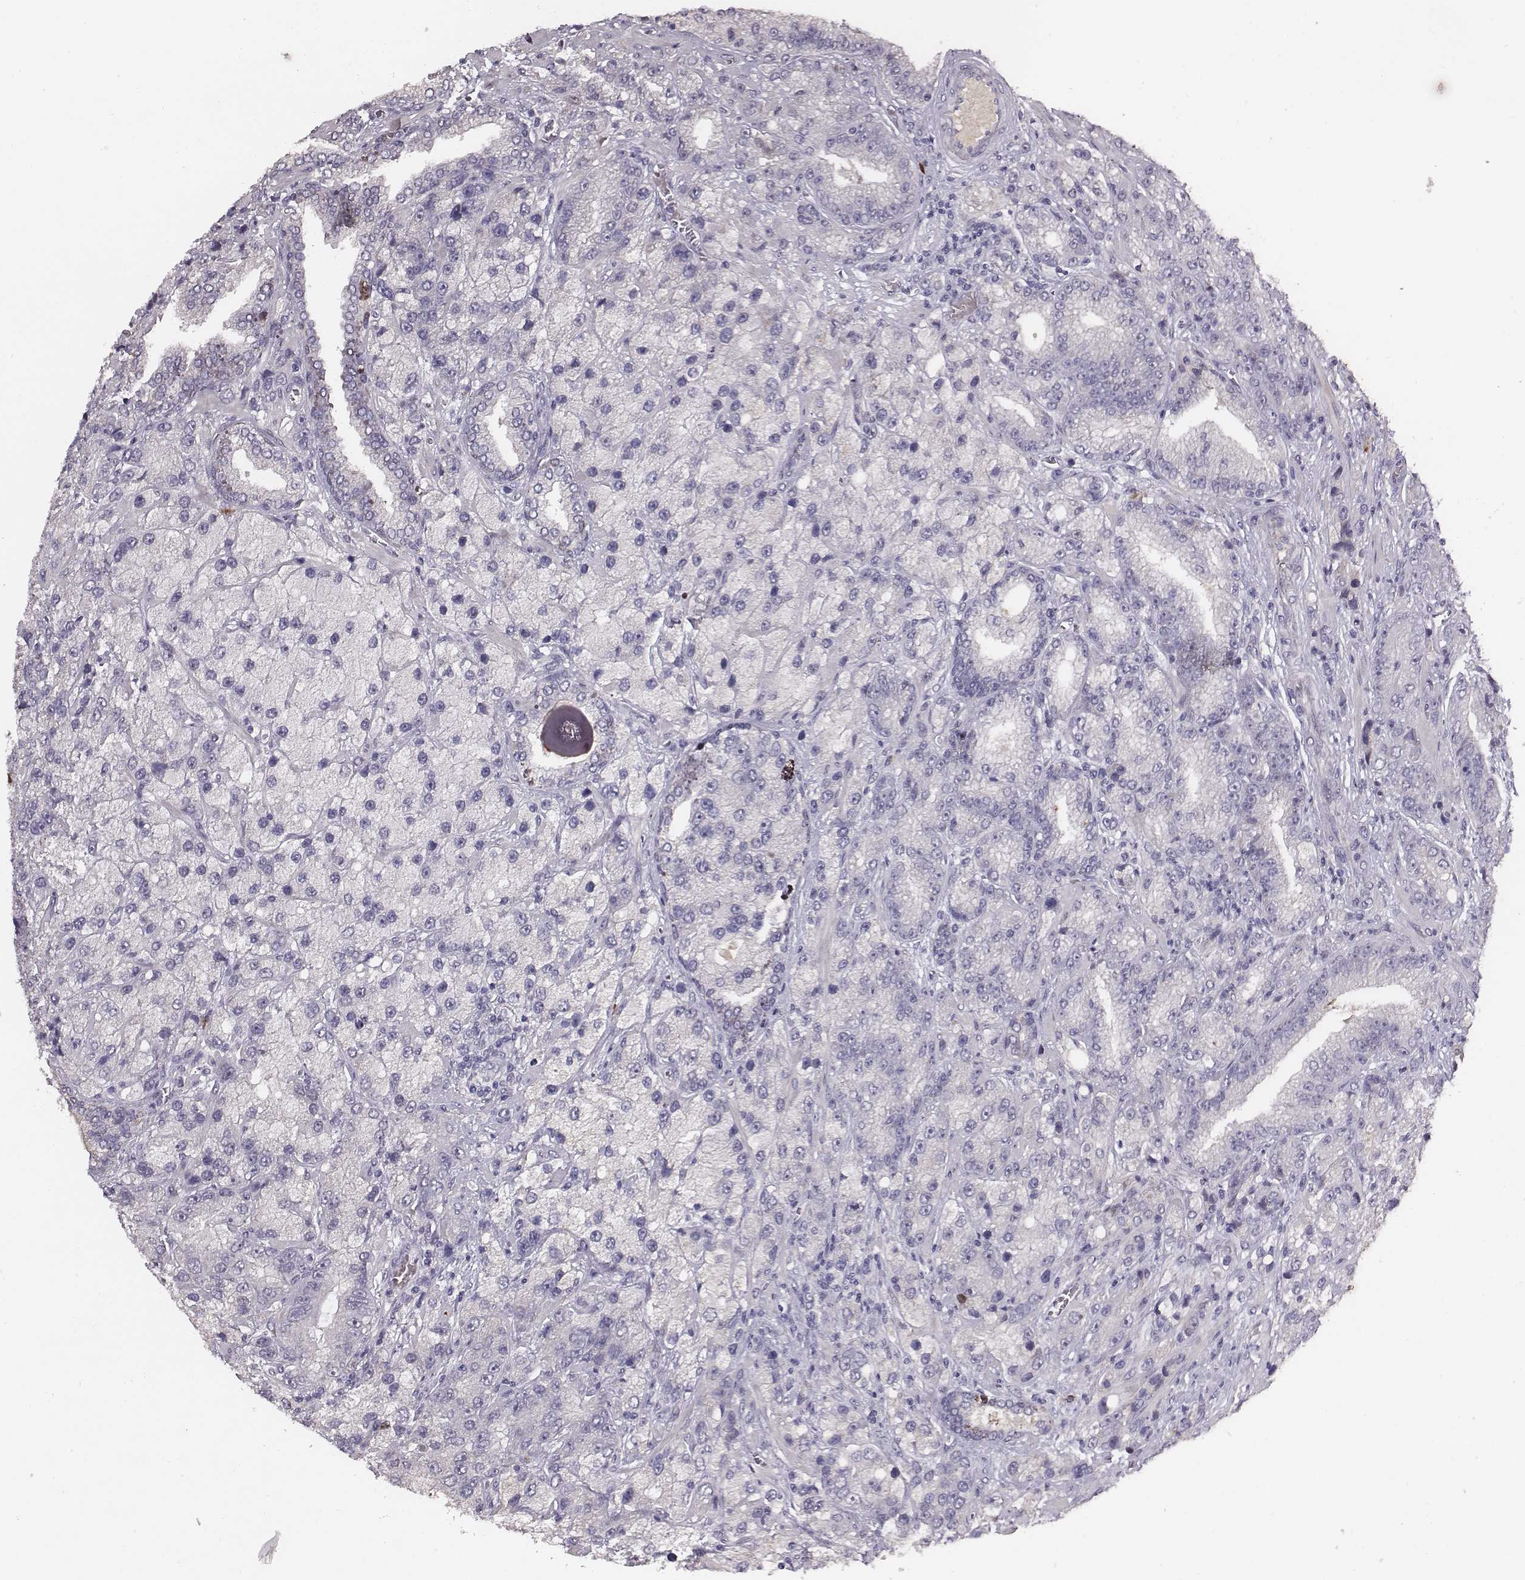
{"staining": {"intensity": "negative", "quantity": "none", "location": "none"}, "tissue": "prostate cancer", "cell_type": "Tumor cells", "image_type": "cancer", "snomed": [{"axis": "morphology", "description": "Adenocarcinoma, NOS"}, {"axis": "topography", "description": "Prostate"}], "caption": "DAB (3,3'-diaminobenzidine) immunohistochemical staining of human prostate adenocarcinoma shows no significant positivity in tumor cells.", "gene": "SLC22A6", "patient": {"sex": "male", "age": 63}}